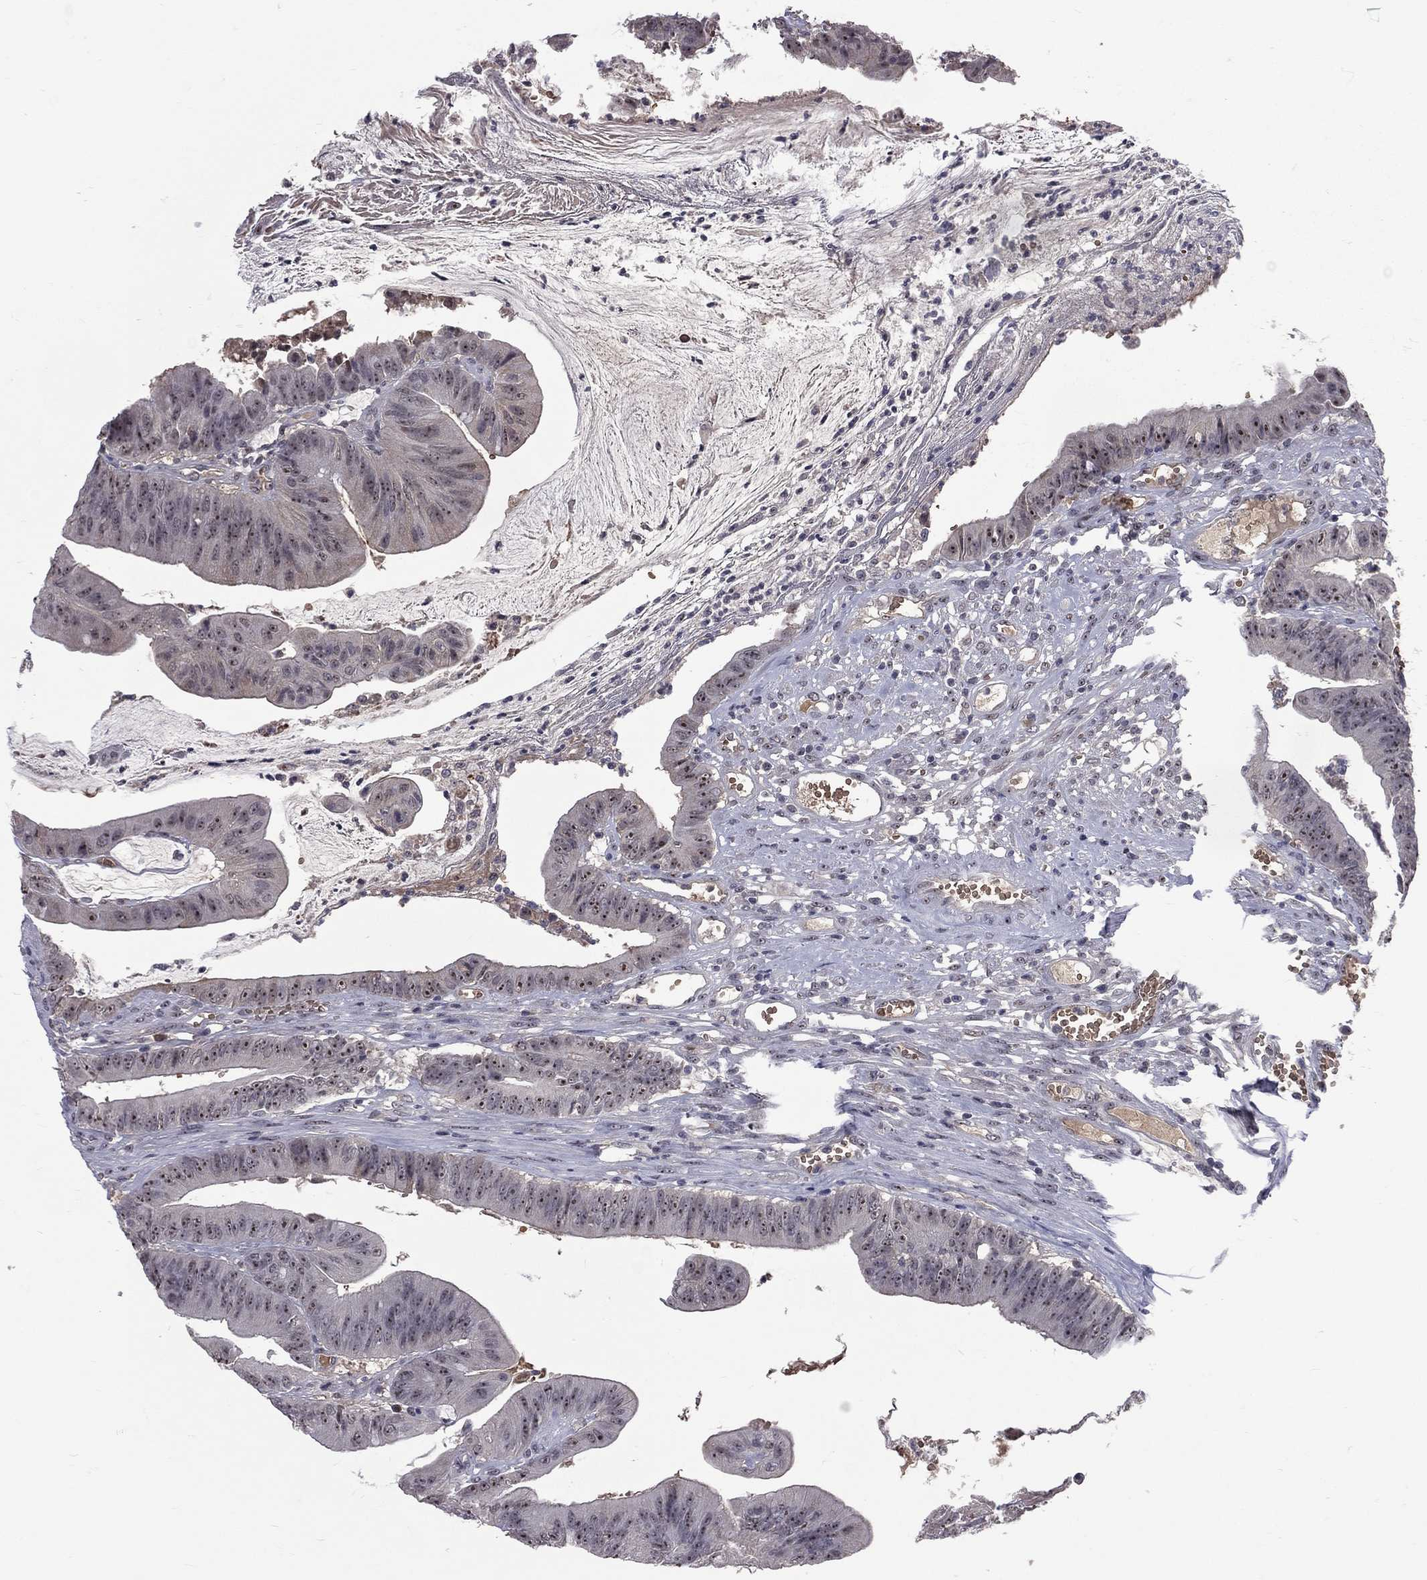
{"staining": {"intensity": "negative", "quantity": "none", "location": "none"}, "tissue": "colorectal cancer", "cell_type": "Tumor cells", "image_type": "cancer", "snomed": [{"axis": "morphology", "description": "Adenocarcinoma, NOS"}, {"axis": "topography", "description": "Colon"}], "caption": "A micrograph of human colorectal adenocarcinoma is negative for staining in tumor cells.", "gene": "DSG4", "patient": {"sex": "female", "age": 69}}